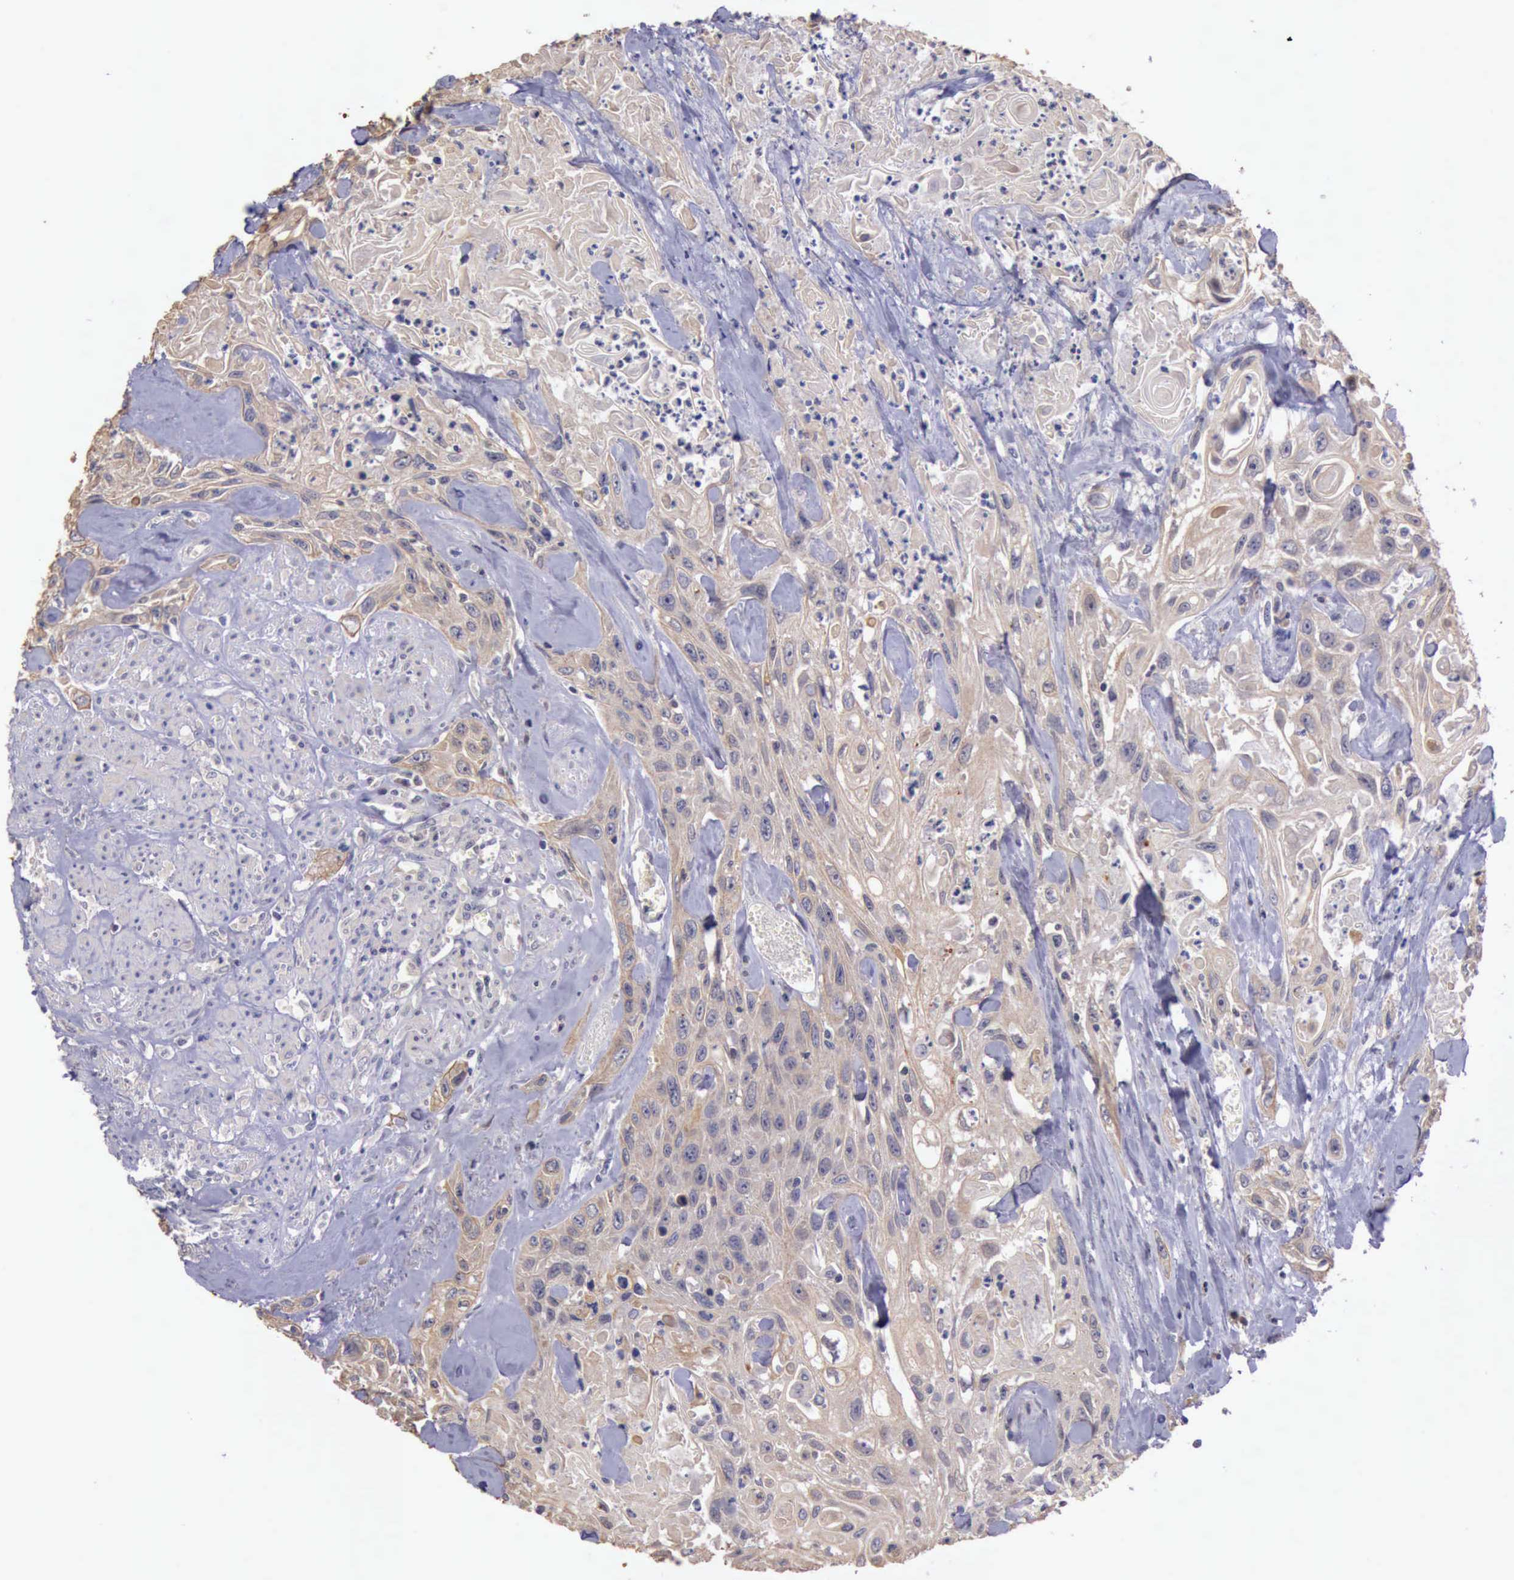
{"staining": {"intensity": "negative", "quantity": "none", "location": "none"}, "tissue": "urothelial cancer", "cell_type": "Tumor cells", "image_type": "cancer", "snomed": [{"axis": "morphology", "description": "Urothelial carcinoma, High grade"}, {"axis": "topography", "description": "Urinary bladder"}], "caption": "Urothelial cancer was stained to show a protein in brown. There is no significant expression in tumor cells. Nuclei are stained in blue.", "gene": "RAB39B", "patient": {"sex": "female", "age": 84}}